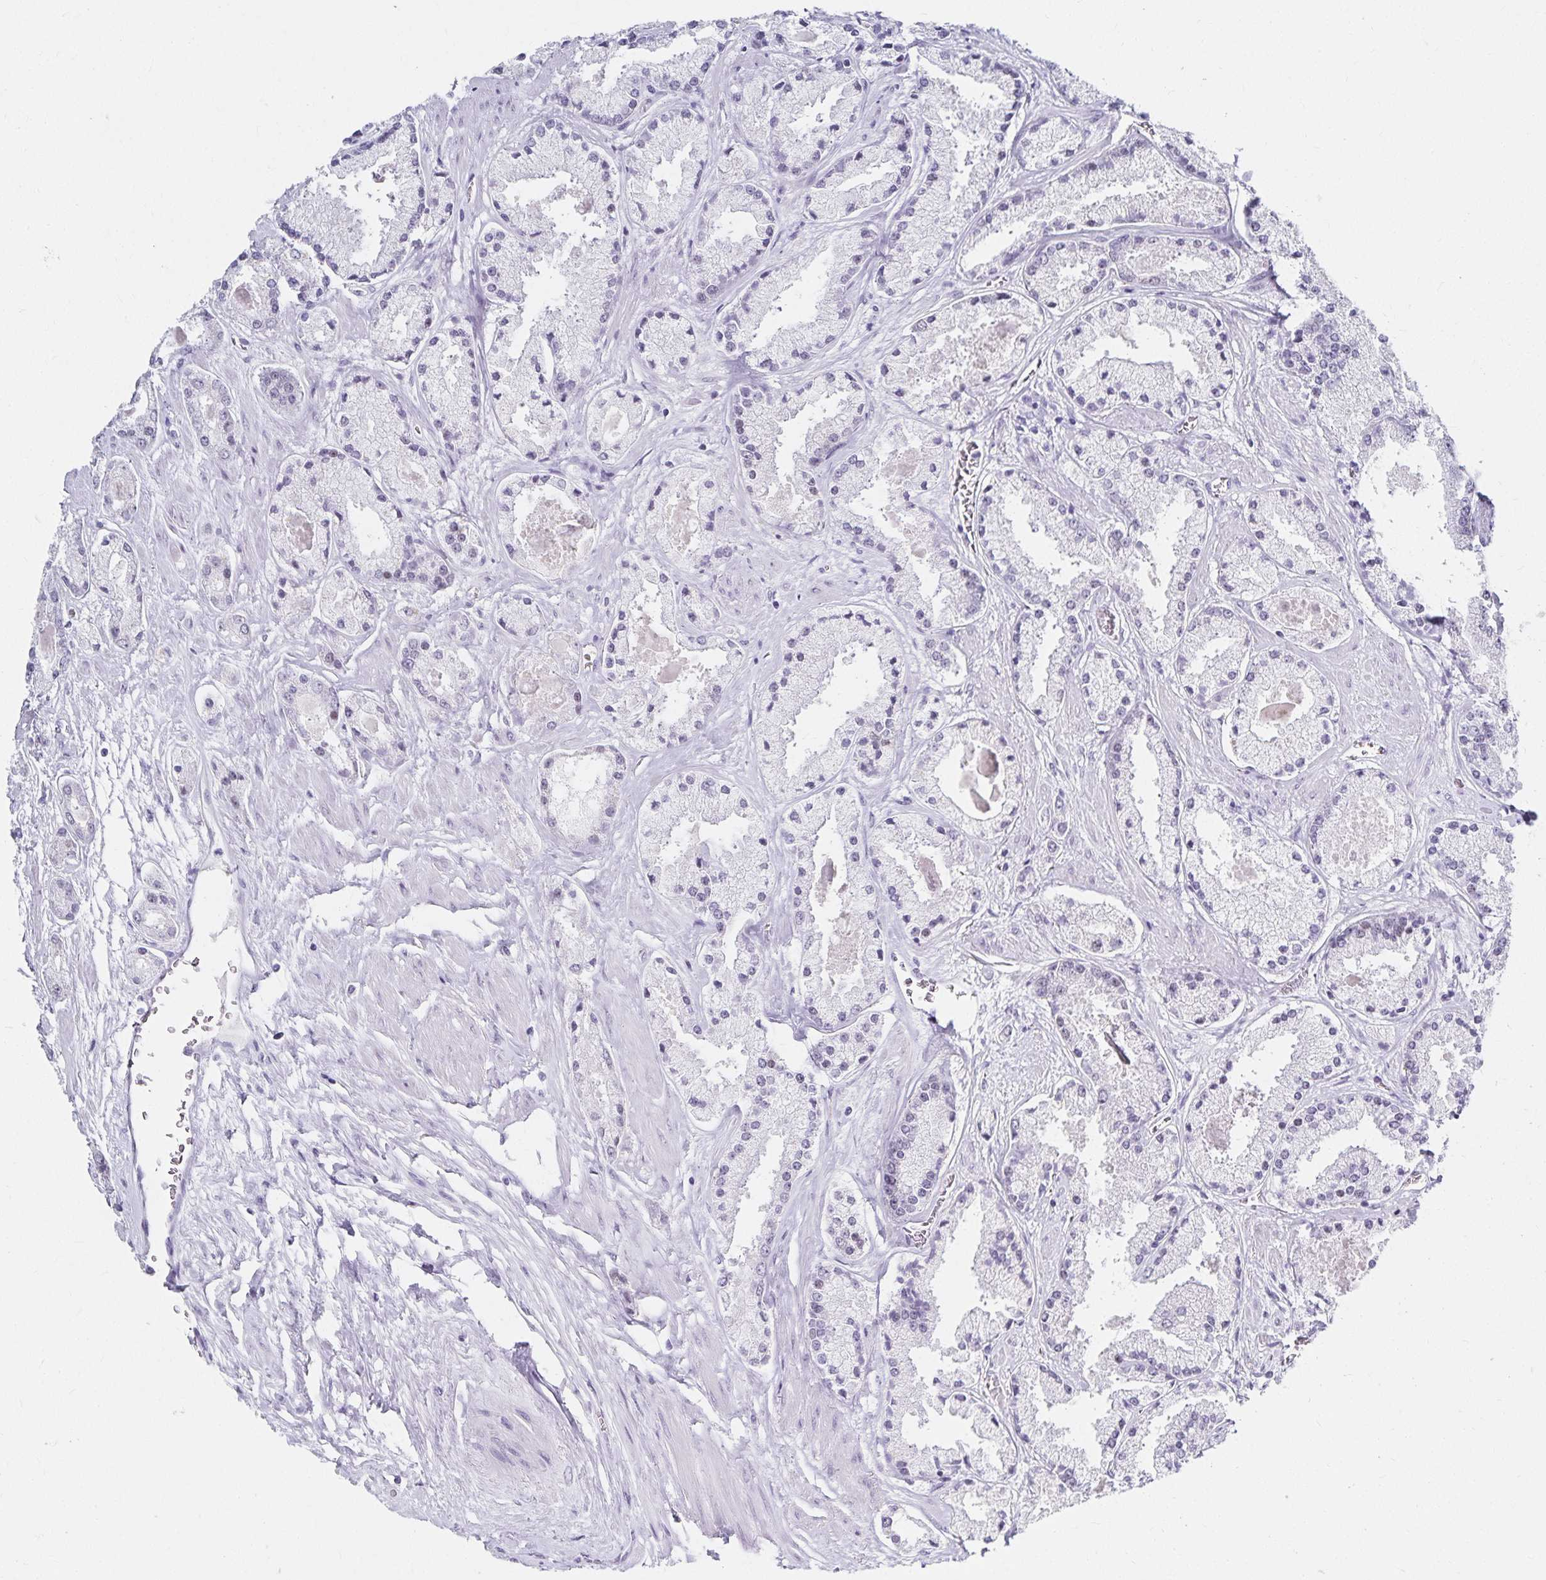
{"staining": {"intensity": "negative", "quantity": "none", "location": "none"}, "tissue": "prostate cancer", "cell_type": "Tumor cells", "image_type": "cancer", "snomed": [{"axis": "morphology", "description": "Adenocarcinoma, High grade"}, {"axis": "topography", "description": "Prostate"}], "caption": "This micrograph is of adenocarcinoma (high-grade) (prostate) stained with immunohistochemistry to label a protein in brown with the nuclei are counter-stained blue. There is no staining in tumor cells.", "gene": "C20orf85", "patient": {"sex": "male", "age": 67}}